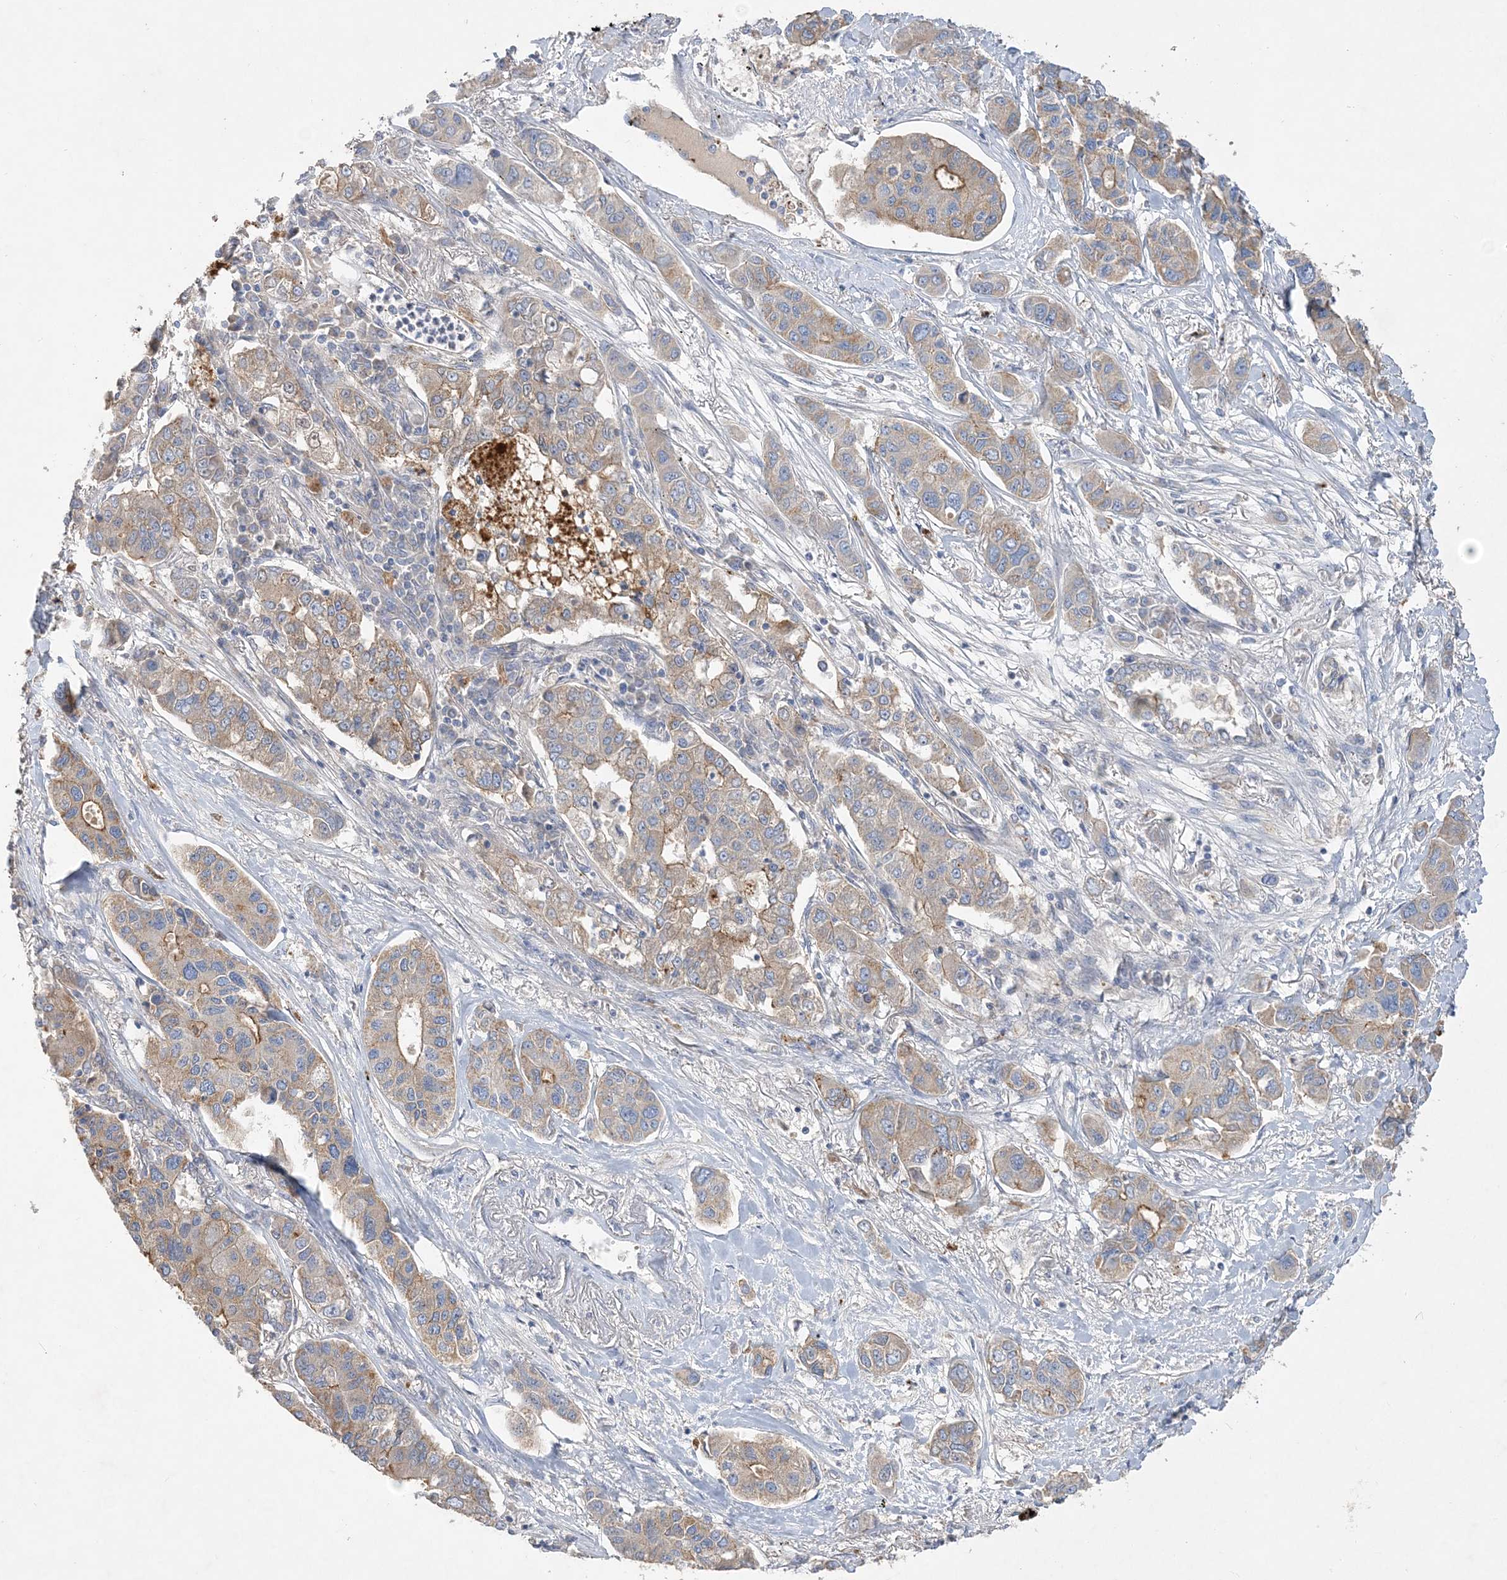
{"staining": {"intensity": "moderate", "quantity": "<25%", "location": "cytoplasmic/membranous"}, "tissue": "lung cancer", "cell_type": "Tumor cells", "image_type": "cancer", "snomed": [{"axis": "morphology", "description": "Adenocarcinoma, NOS"}, {"axis": "topography", "description": "Lung"}], "caption": "Adenocarcinoma (lung) was stained to show a protein in brown. There is low levels of moderate cytoplasmic/membranous positivity in approximately <25% of tumor cells. The staining is performed using DAB (3,3'-diaminobenzidine) brown chromogen to label protein expression. The nuclei are counter-stained blue using hematoxylin.", "gene": "ADCK2", "patient": {"sex": "male", "age": 49}}